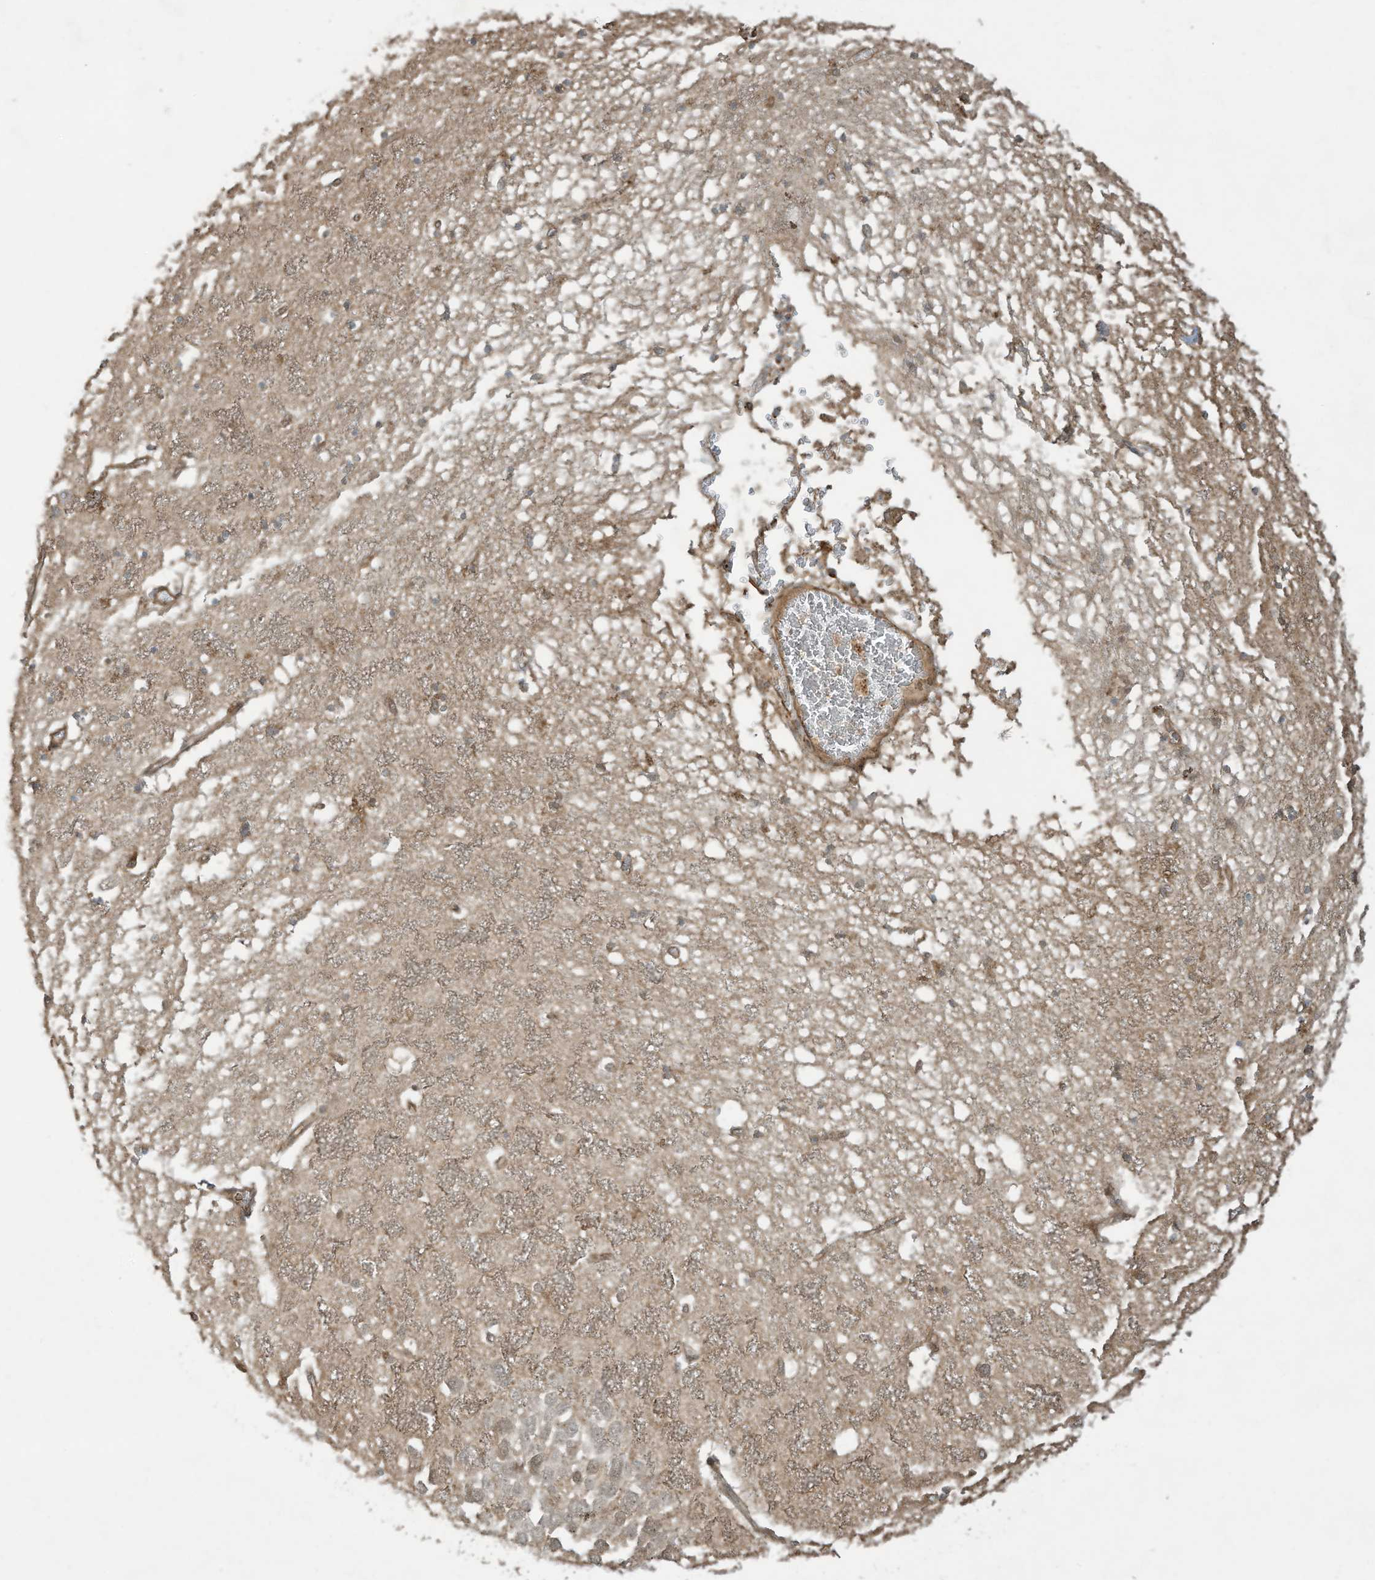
{"staining": {"intensity": "moderate", "quantity": "25%-75%", "location": "cytoplasmic/membranous"}, "tissue": "hippocampus", "cell_type": "Glial cells", "image_type": "normal", "snomed": [{"axis": "morphology", "description": "Normal tissue, NOS"}, {"axis": "topography", "description": "Hippocampus"}], "caption": "Protein expression by immunohistochemistry (IHC) demonstrates moderate cytoplasmic/membranous staining in approximately 25%-75% of glial cells in benign hippocampus. Ihc stains the protein of interest in brown and the nuclei are stained blue.", "gene": "DDIT4", "patient": {"sex": "male", "age": 70}}